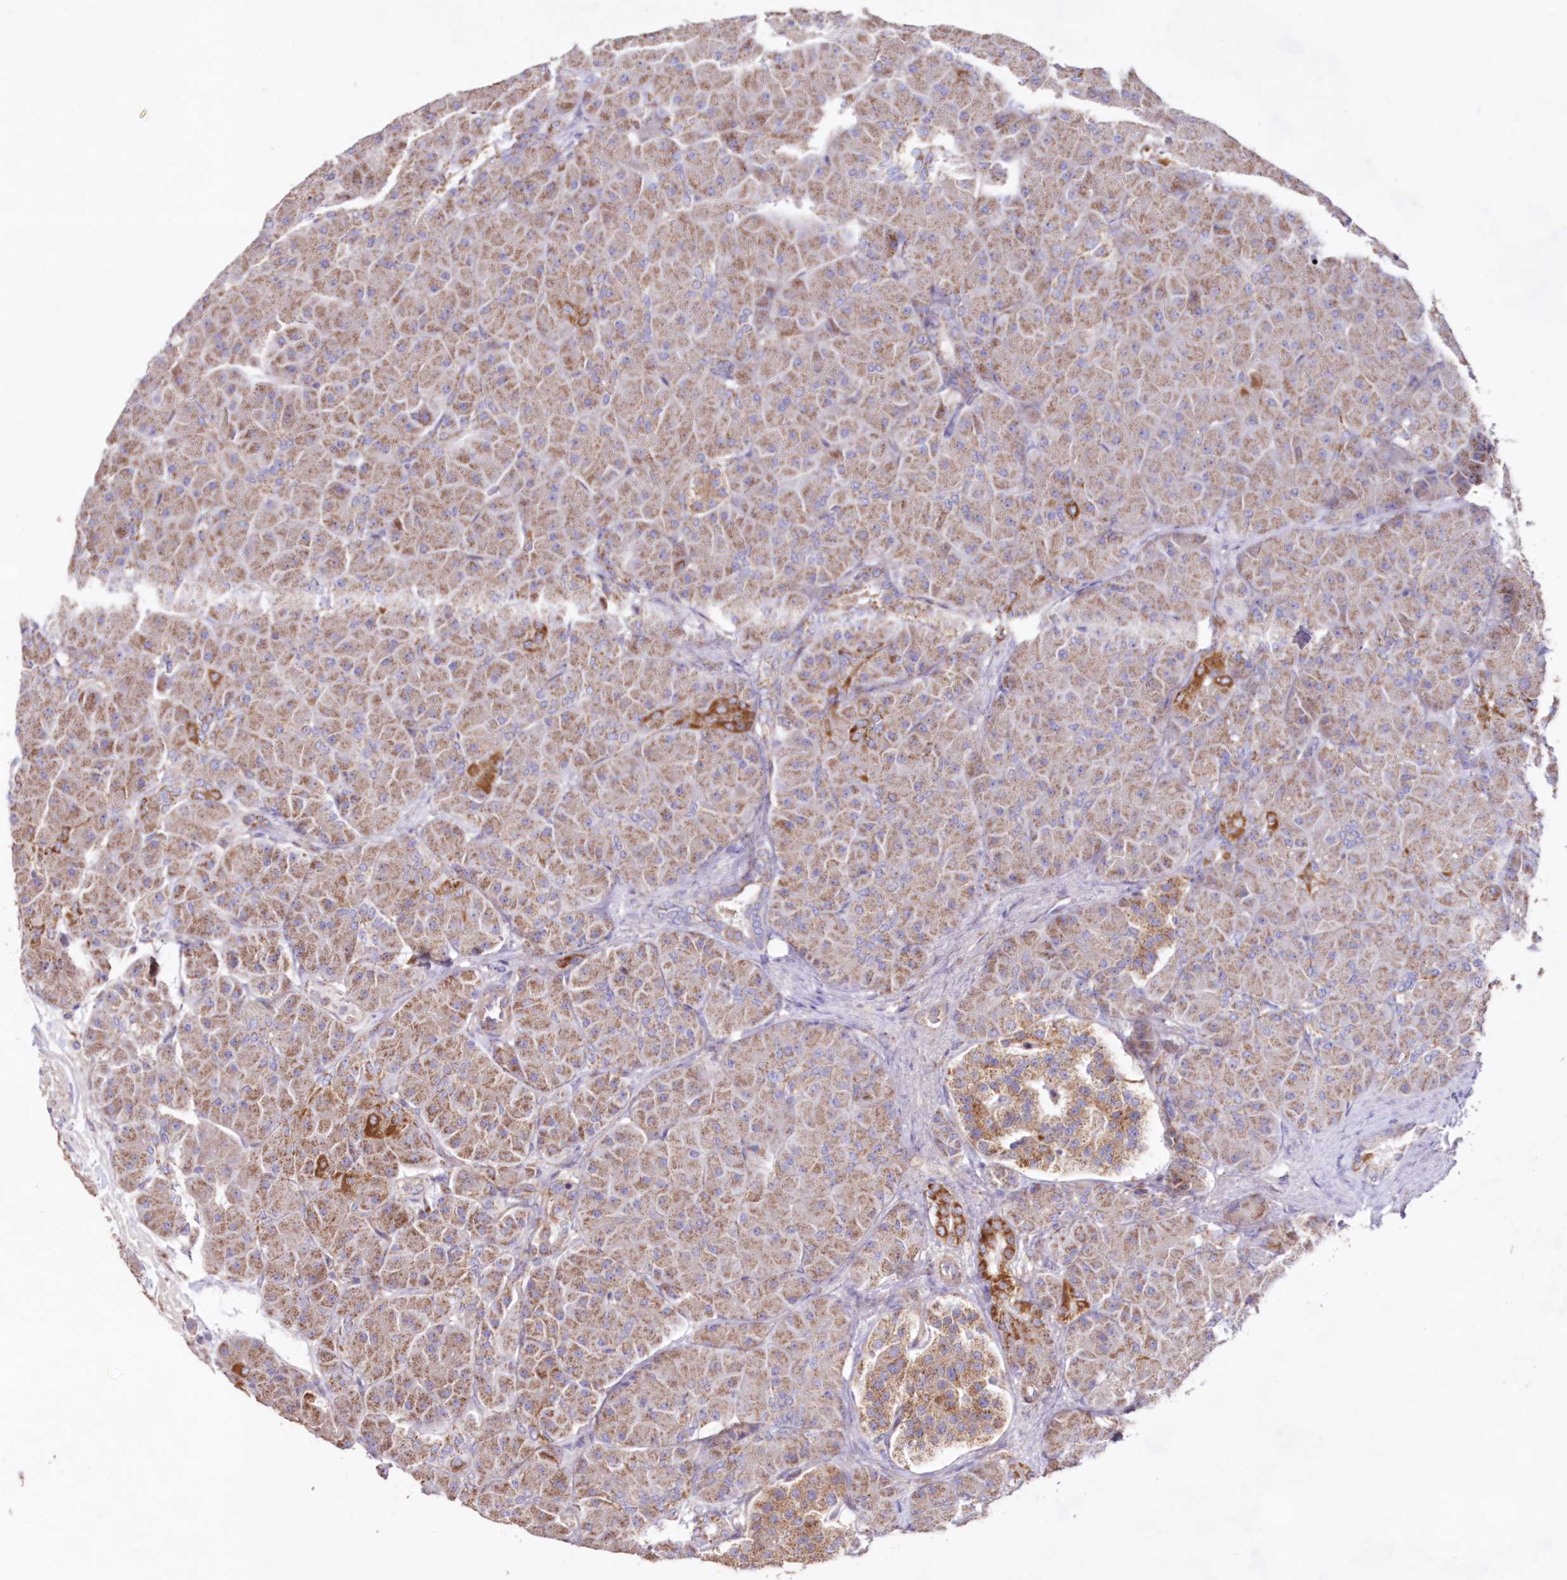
{"staining": {"intensity": "moderate", "quantity": ">75%", "location": "cytoplasmic/membranous"}, "tissue": "pancreas", "cell_type": "Exocrine glandular cells", "image_type": "normal", "snomed": [{"axis": "morphology", "description": "Normal tissue, NOS"}, {"axis": "topography", "description": "Pancreas"}], "caption": "The micrograph displays immunohistochemical staining of benign pancreas. There is moderate cytoplasmic/membranous staining is identified in about >75% of exocrine glandular cells.", "gene": "HADHB", "patient": {"sex": "male", "age": 66}}